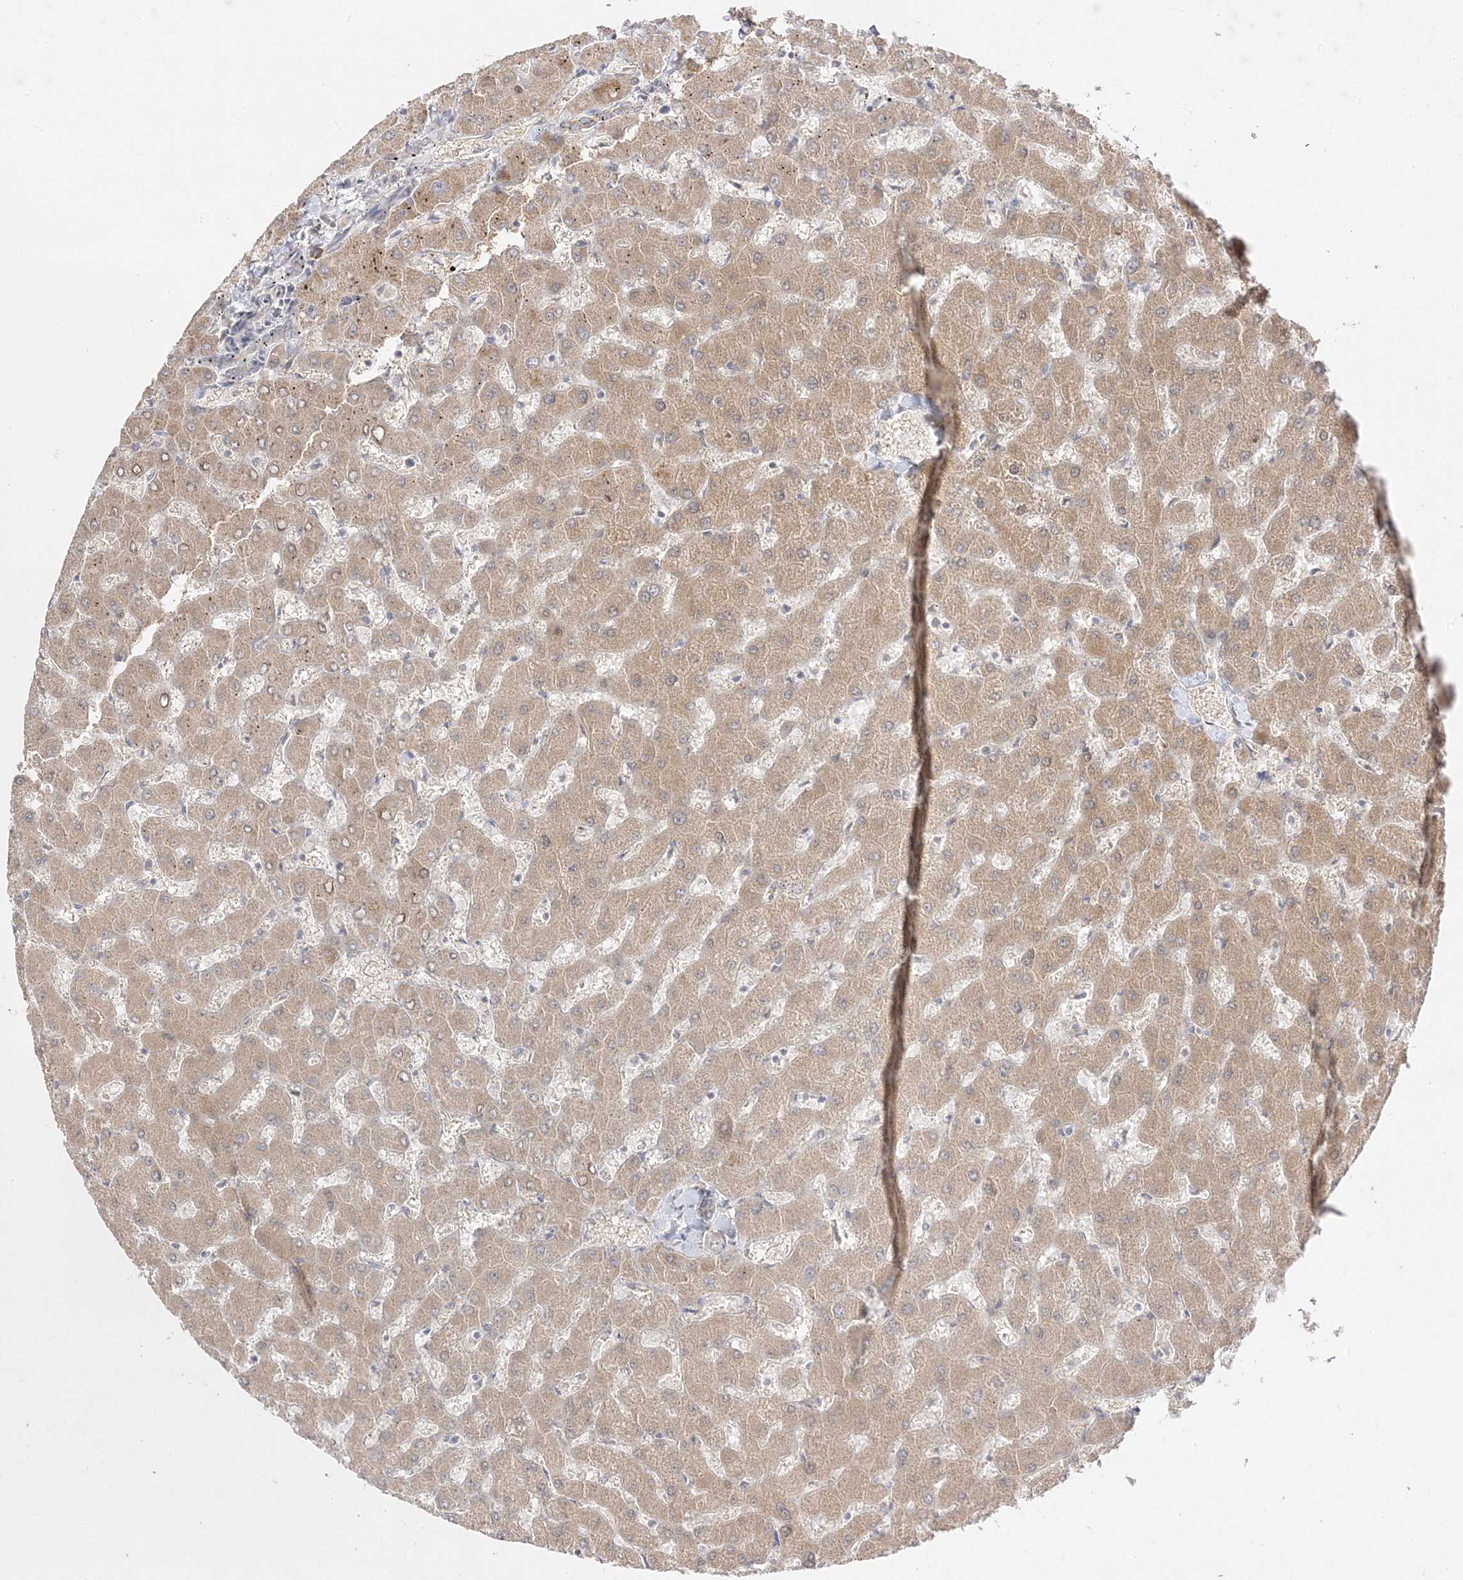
{"staining": {"intensity": "negative", "quantity": "none", "location": "none"}, "tissue": "liver", "cell_type": "Cholangiocytes", "image_type": "normal", "snomed": [{"axis": "morphology", "description": "Normal tissue, NOS"}, {"axis": "topography", "description": "Liver"}], "caption": "Cholangiocytes show no significant expression in unremarkable liver. Nuclei are stained in blue.", "gene": "C2CD2", "patient": {"sex": "female", "age": 63}}